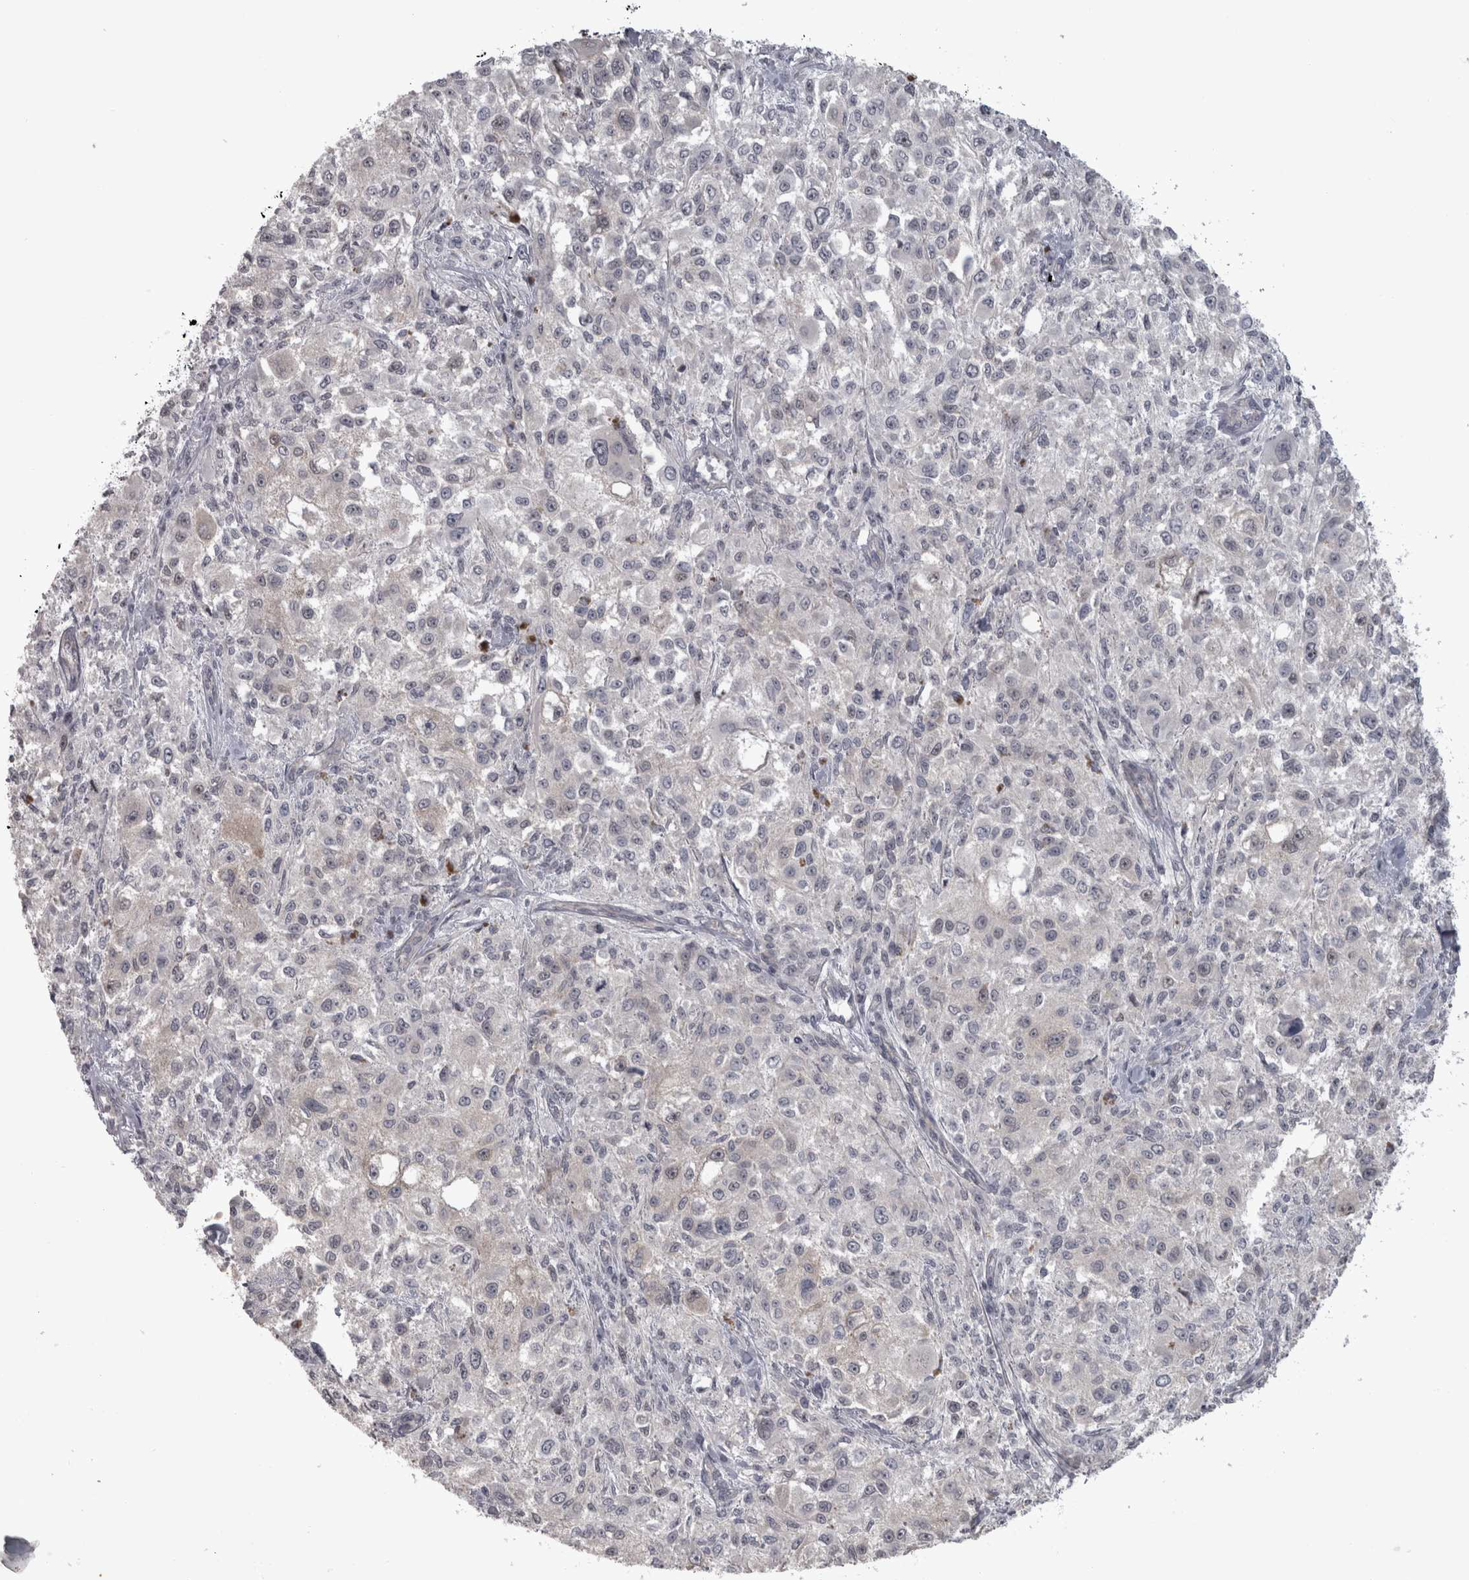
{"staining": {"intensity": "negative", "quantity": "none", "location": "none"}, "tissue": "melanoma", "cell_type": "Tumor cells", "image_type": "cancer", "snomed": [{"axis": "morphology", "description": "Necrosis, NOS"}, {"axis": "morphology", "description": "Malignant melanoma, NOS"}, {"axis": "topography", "description": "Skin"}], "caption": "Immunohistochemistry photomicrograph of human melanoma stained for a protein (brown), which displays no staining in tumor cells.", "gene": "PPP1R12B", "patient": {"sex": "female", "age": 87}}